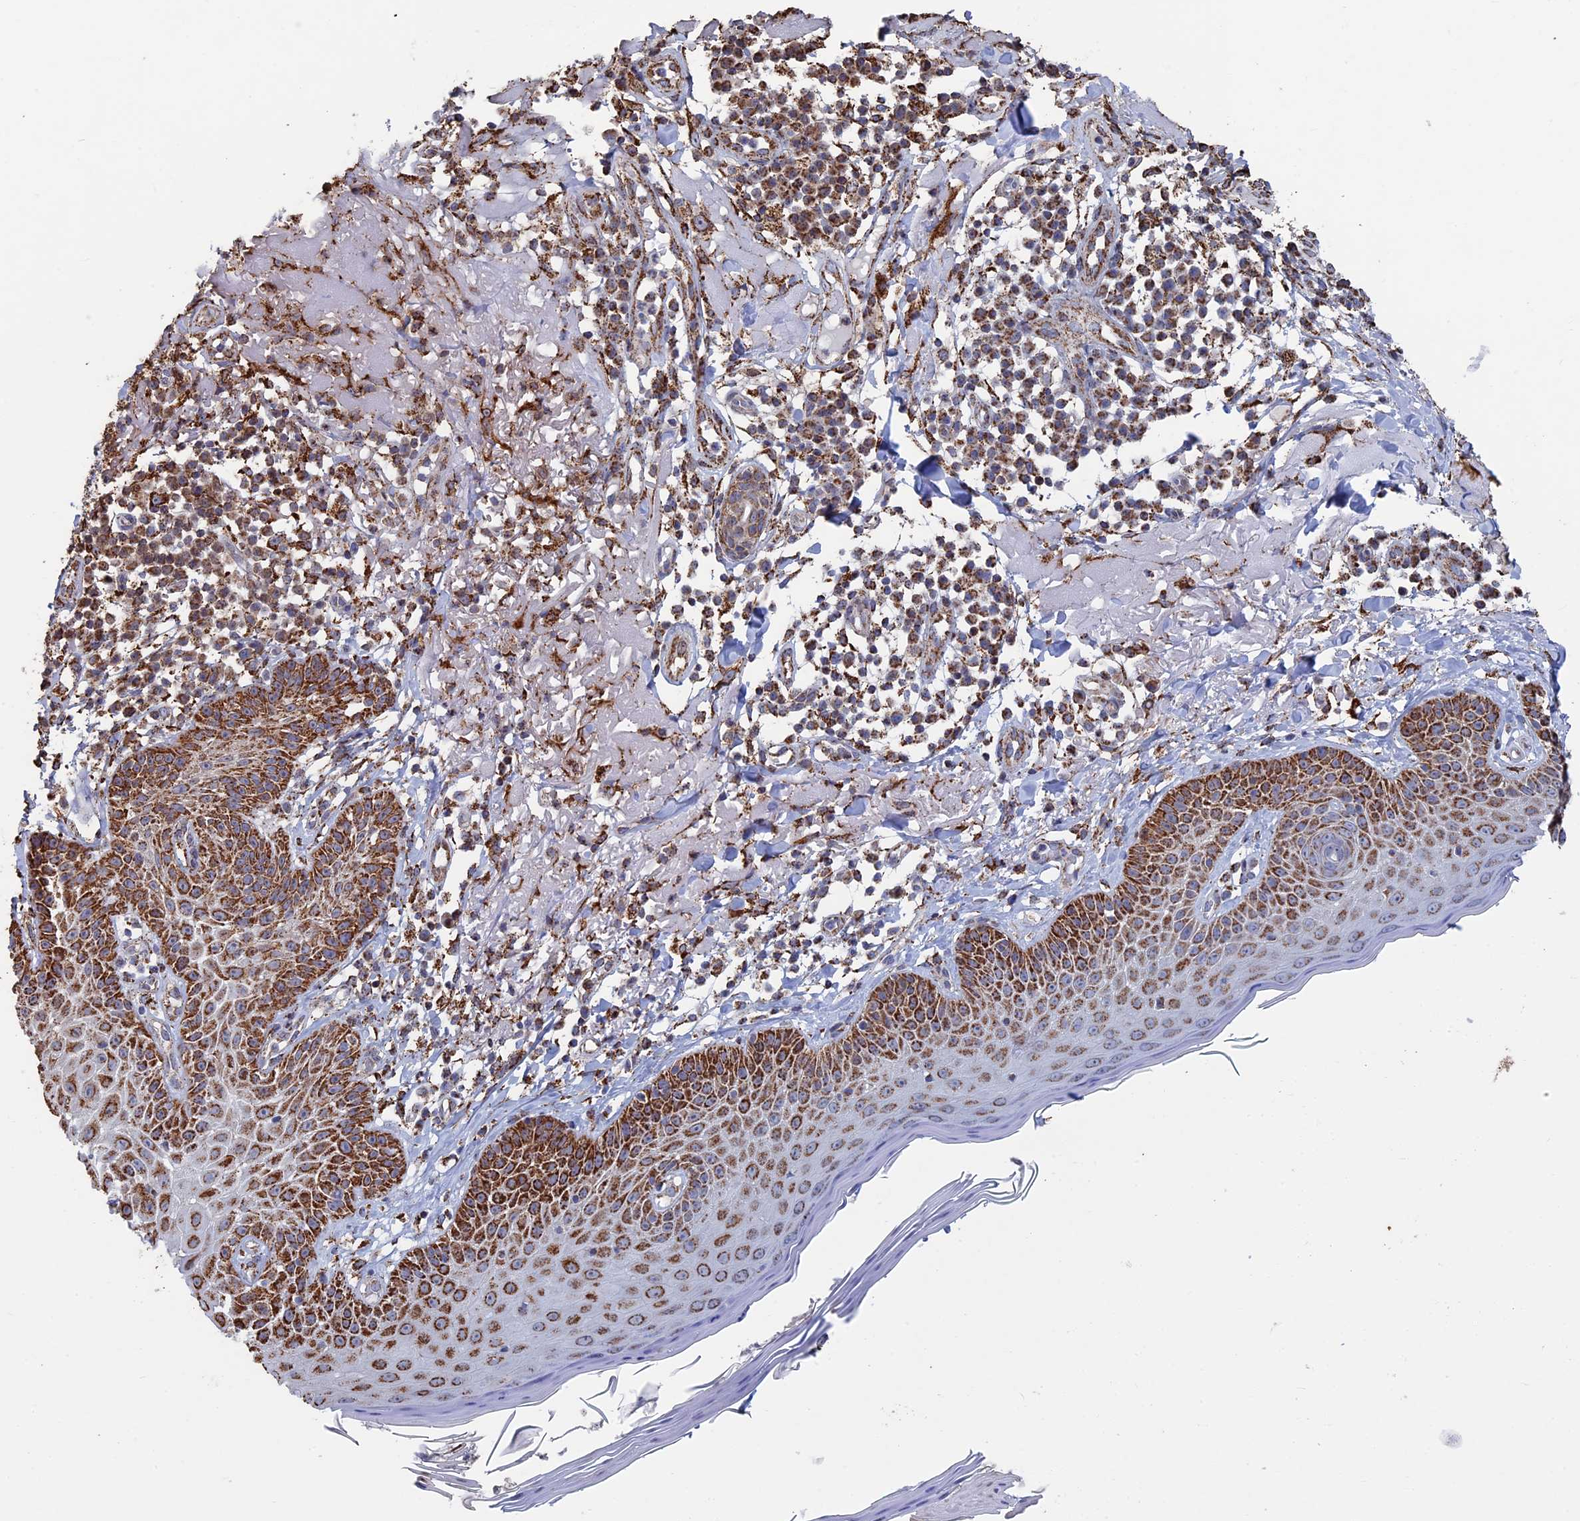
{"staining": {"intensity": "strong", "quantity": ">75%", "location": "cytoplasmic/membranous"}, "tissue": "skin cancer", "cell_type": "Tumor cells", "image_type": "cancer", "snomed": [{"axis": "morphology", "description": "Normal tissue, NOS"}, {"axis": "morphology", "description": "Basal cell carcinoma"}, {"axis": "topography", "description": "Skin"}], "caption": "Human skin cancer (basal cell carcinoma) stained with a brown dye shows strong cytoplasmic/membranous positive staining in approximately >75% of tumor cells.", "gene": "SEC24D", "patient": {"sex": "male", "age": 93}}